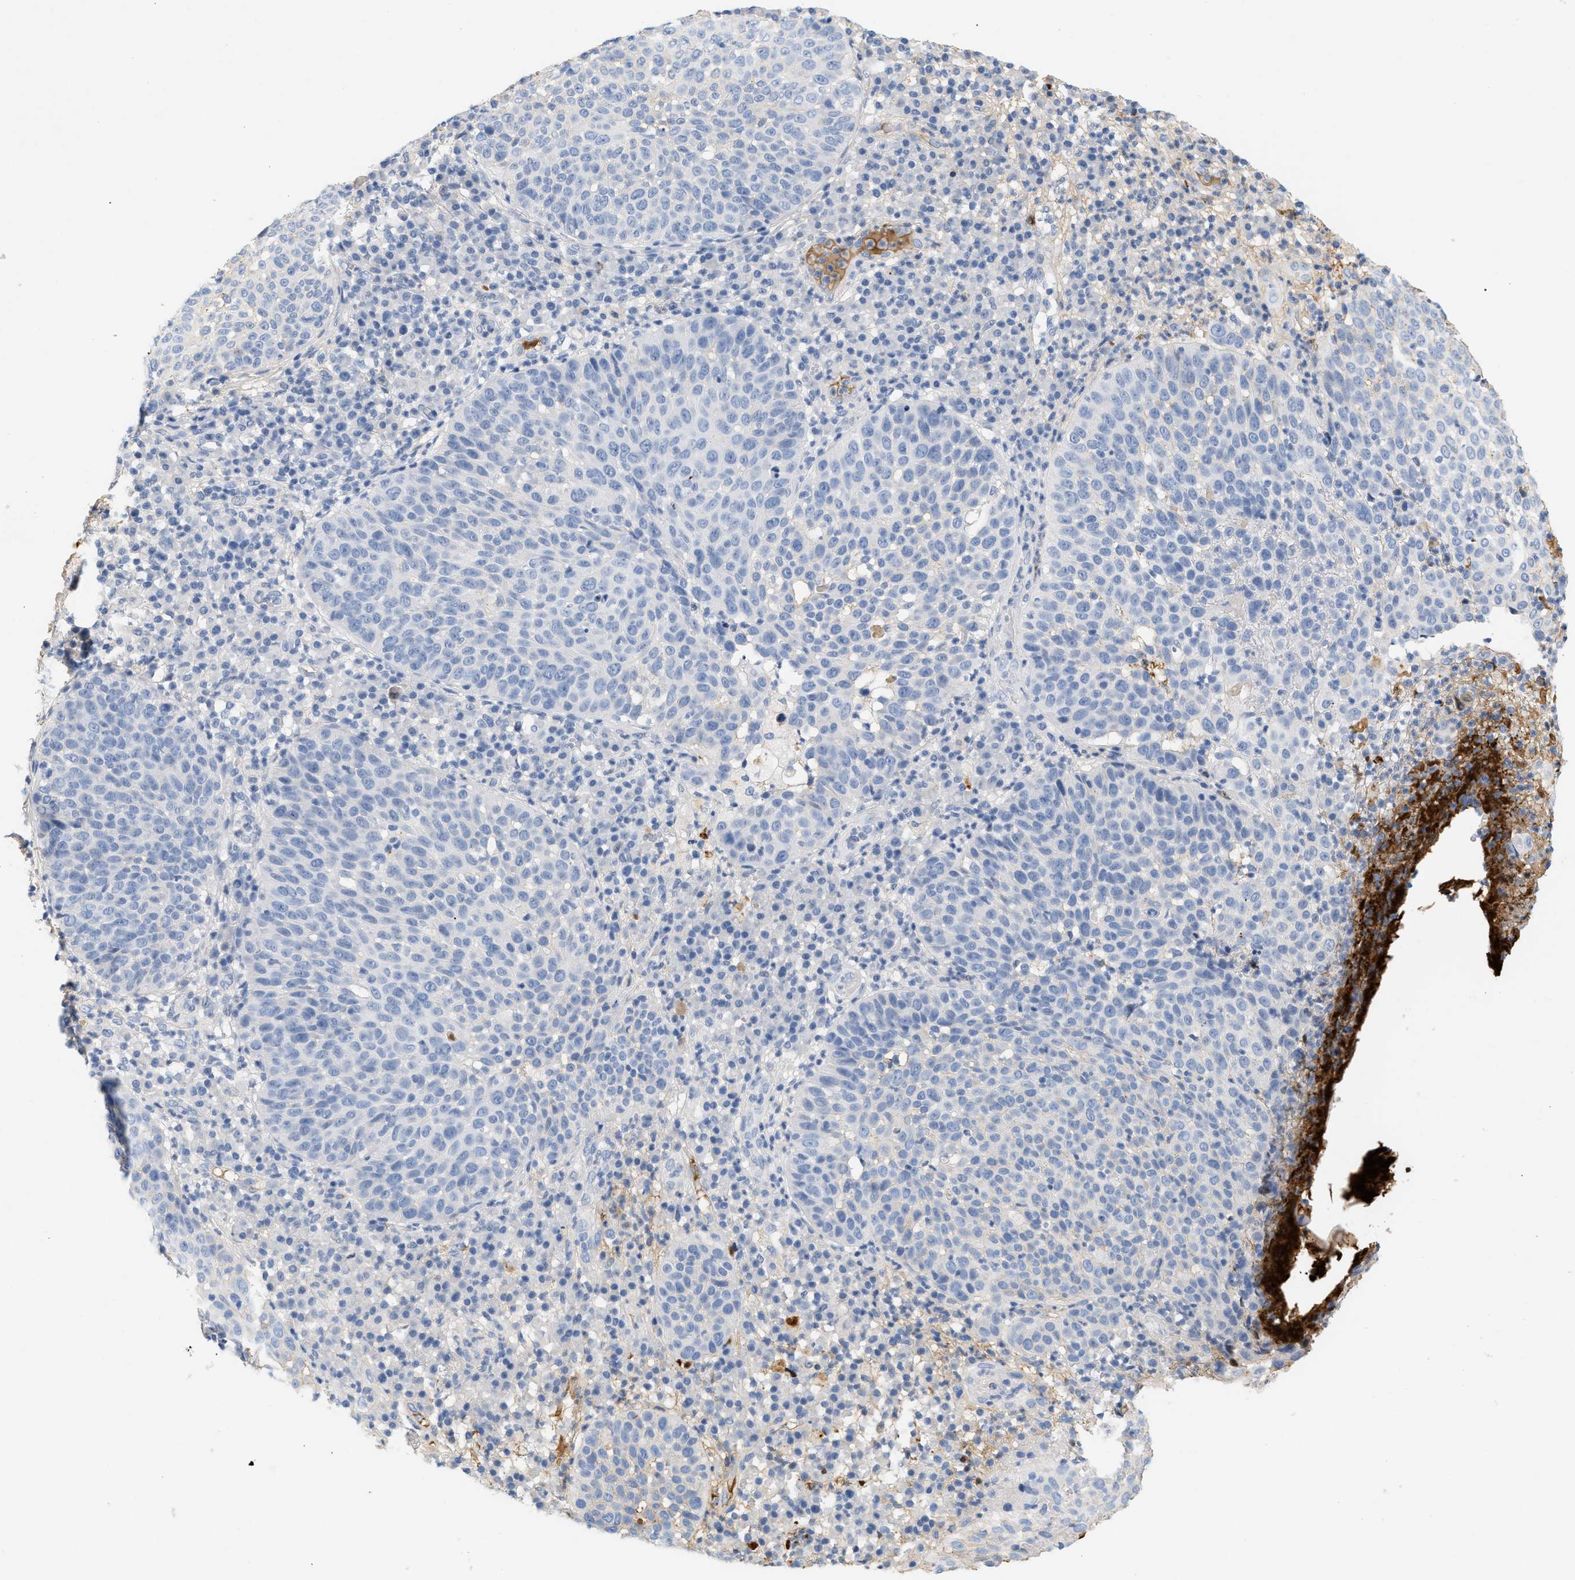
{"staining": {"intensity": "negative", "quantity": "none", "location": "none"}, "tissue": "skin cancer", "cell_type": "Tumor cells", "image_type": "cancer", "snomed": [{"axis": "morphology", "description": "Squamous cell carcinoma in situ, NOS"}, {"axis": "morphology", "description": "Squamous cell carcinoma, NOS"}, {"axis": "topography", "description": "Skin"}], "caption": "IHC photomicrograph of neoplastic tissue: human squamous cell carcinoma in situ (skin) stained with DAB (3,3'-diaminobenzidine) shows no significant protein expression in tumor cells.", "gene": "CFH", "patient": {"sex": "male", "age": 93}}